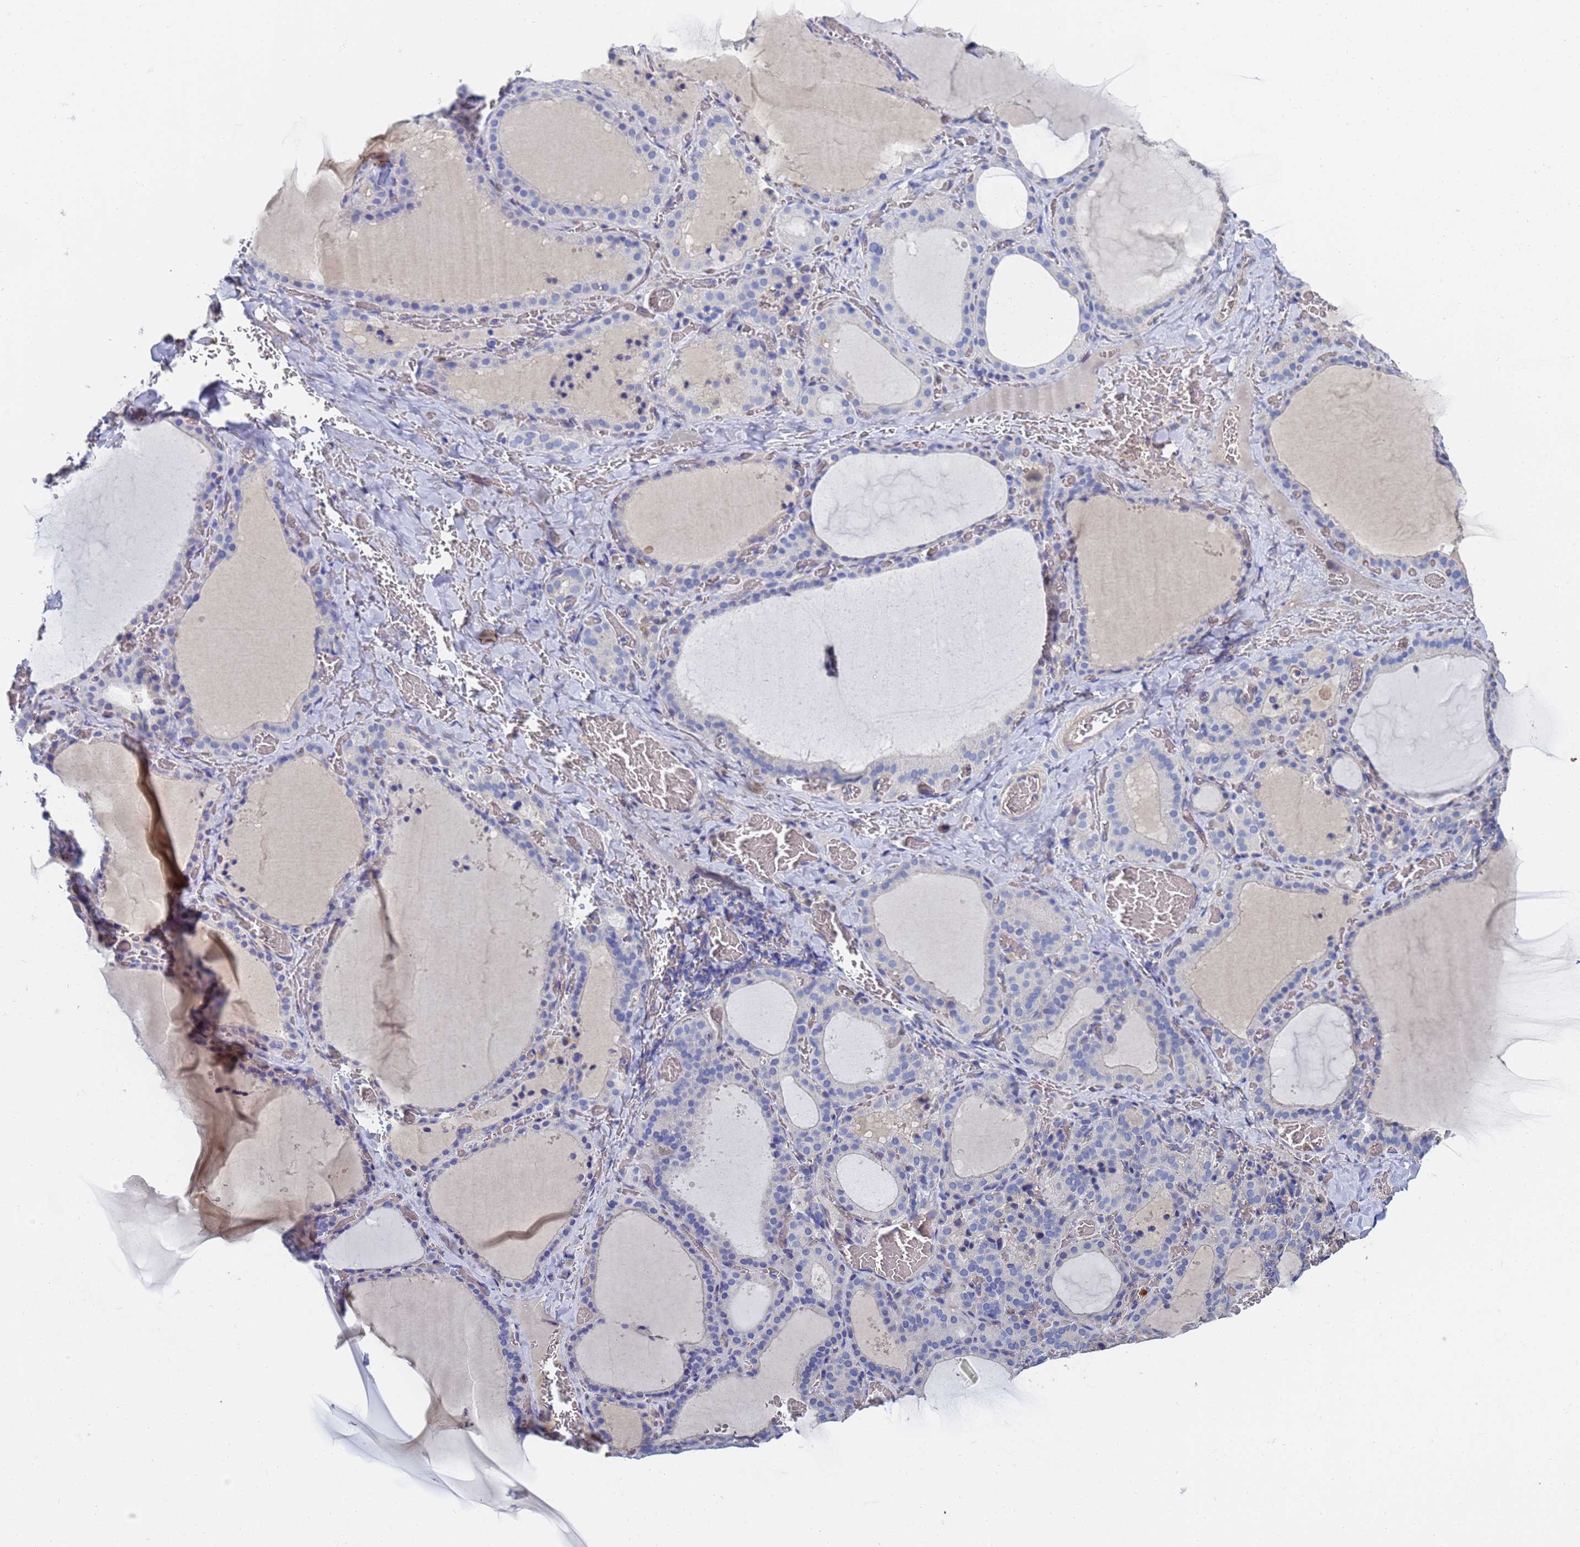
{"staining": {"intensity": "negative", "quantity": "none", "location": "none"}, "tissue": "thyroid gland", "cell_type": "Glandular cells", "image_type": "normal", "snomed": [{"axis": "morphology", "description": "Normal tissue, NOS"}, {"axis": "topography", "description": "Thyroid gland"}], "caption": "High power microscopy micrograph of an immunohistochemistry histopathology image of unremarkable thyroid gland, revealing no significant positivity in glandular cells. (DAB IHC visualized using brightfield microscopy, high magnification).", "gene": "LBX2", "patient": {"sex": "female", "age": 39}}